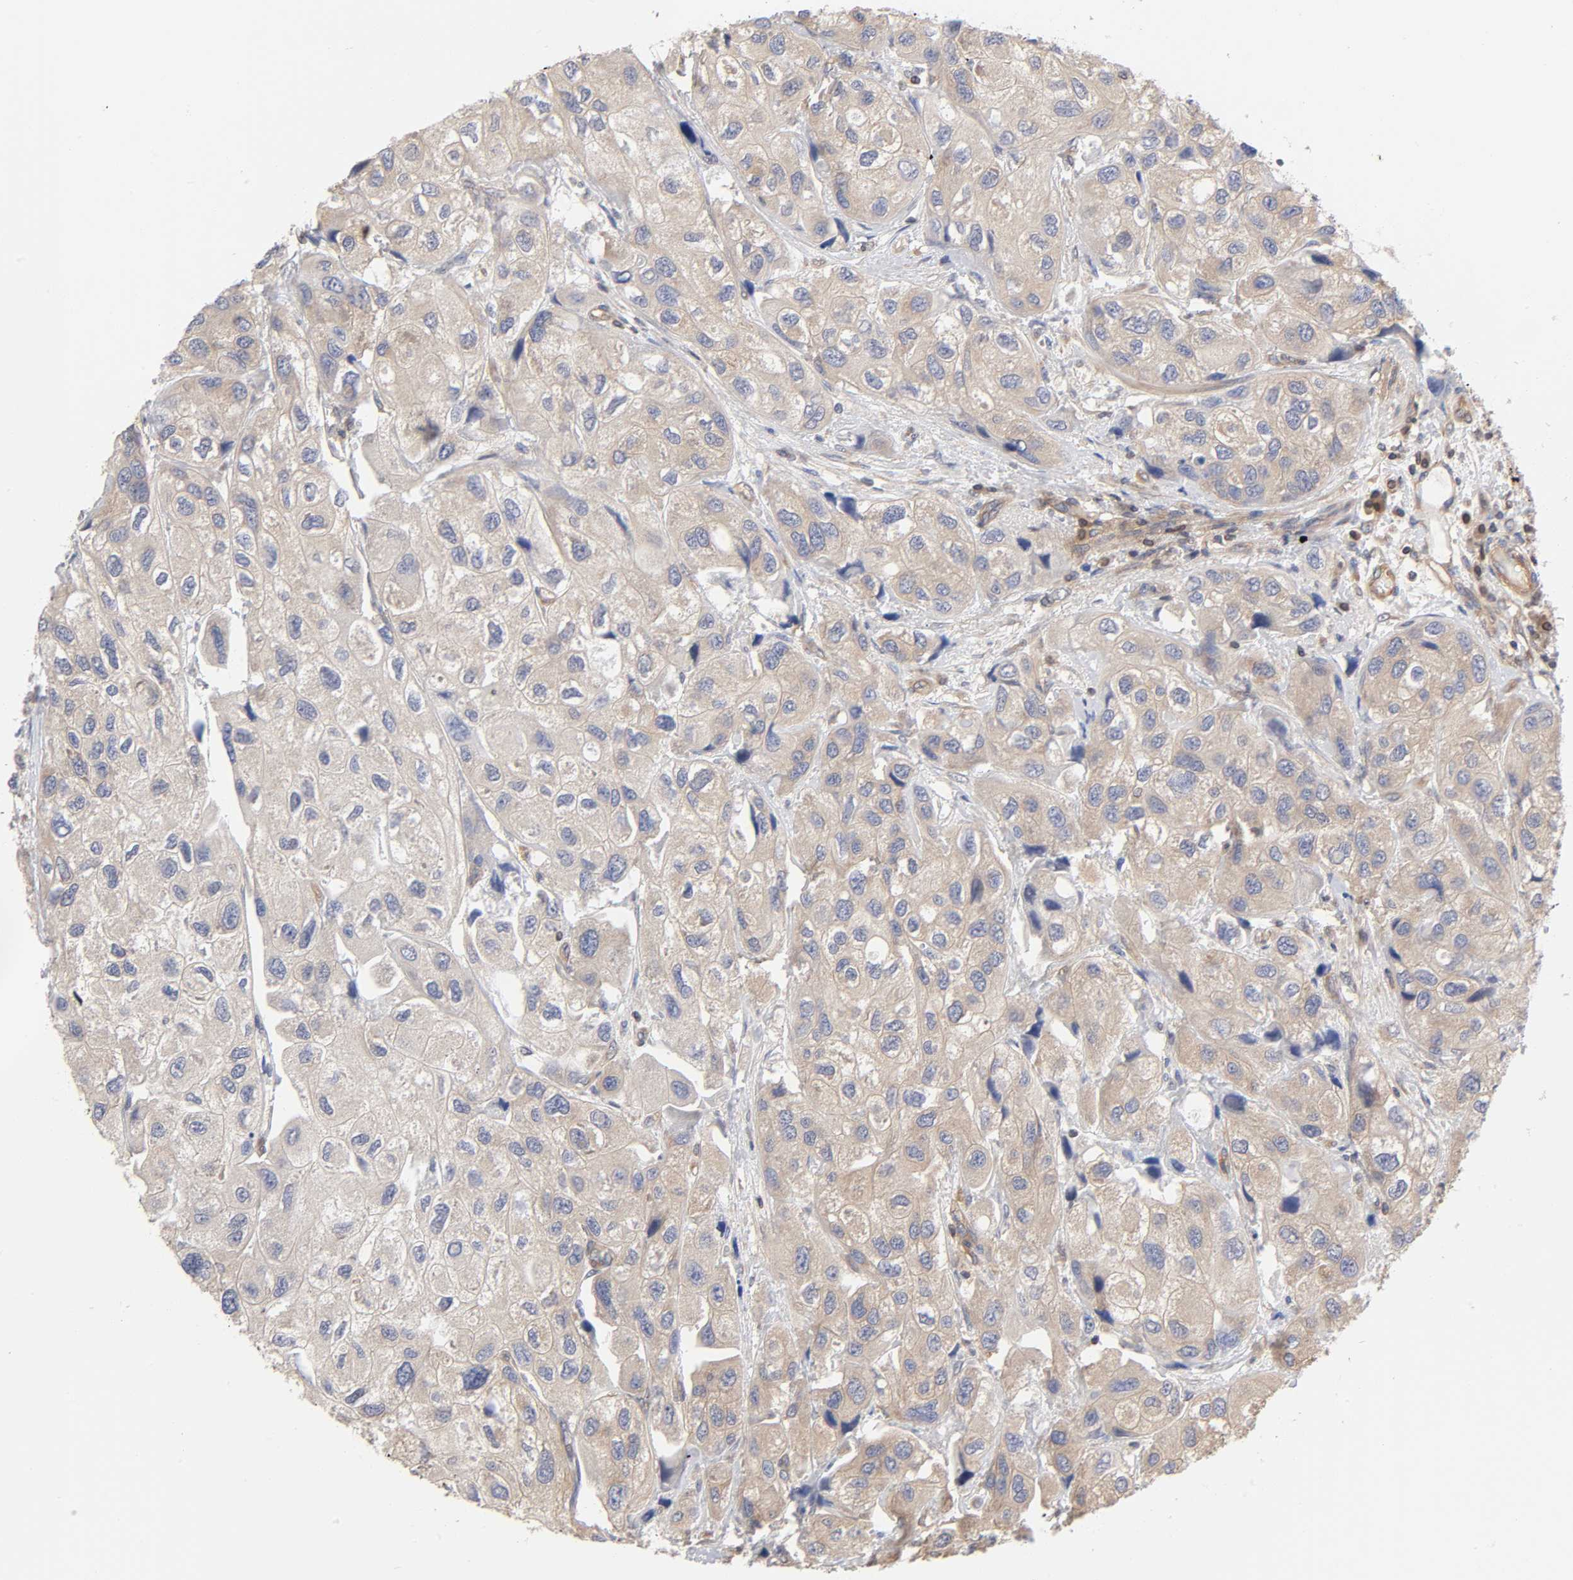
{"staining": {"intensity": "weak", "quantity": ">75%", "location": "cytoplasmic/membranous"}, "tissue": "urothelial cancer", "cell_type": "Tumor cells", "image_type": "cancer", "snomed": [{"axis": "morphology", "description": "Urothelial carcinoma, High grade"}, {"axis": "topography", "description": "Urinary bladder"}], "caption": "IHC (DAB) staining of high-grade urothelial carcinoma reveals weak cytoplasmic/membranous protein expression in about >75% of tumor cells.", "gene": "STRN3", "patient": {"sex": "female", "age": 64}}